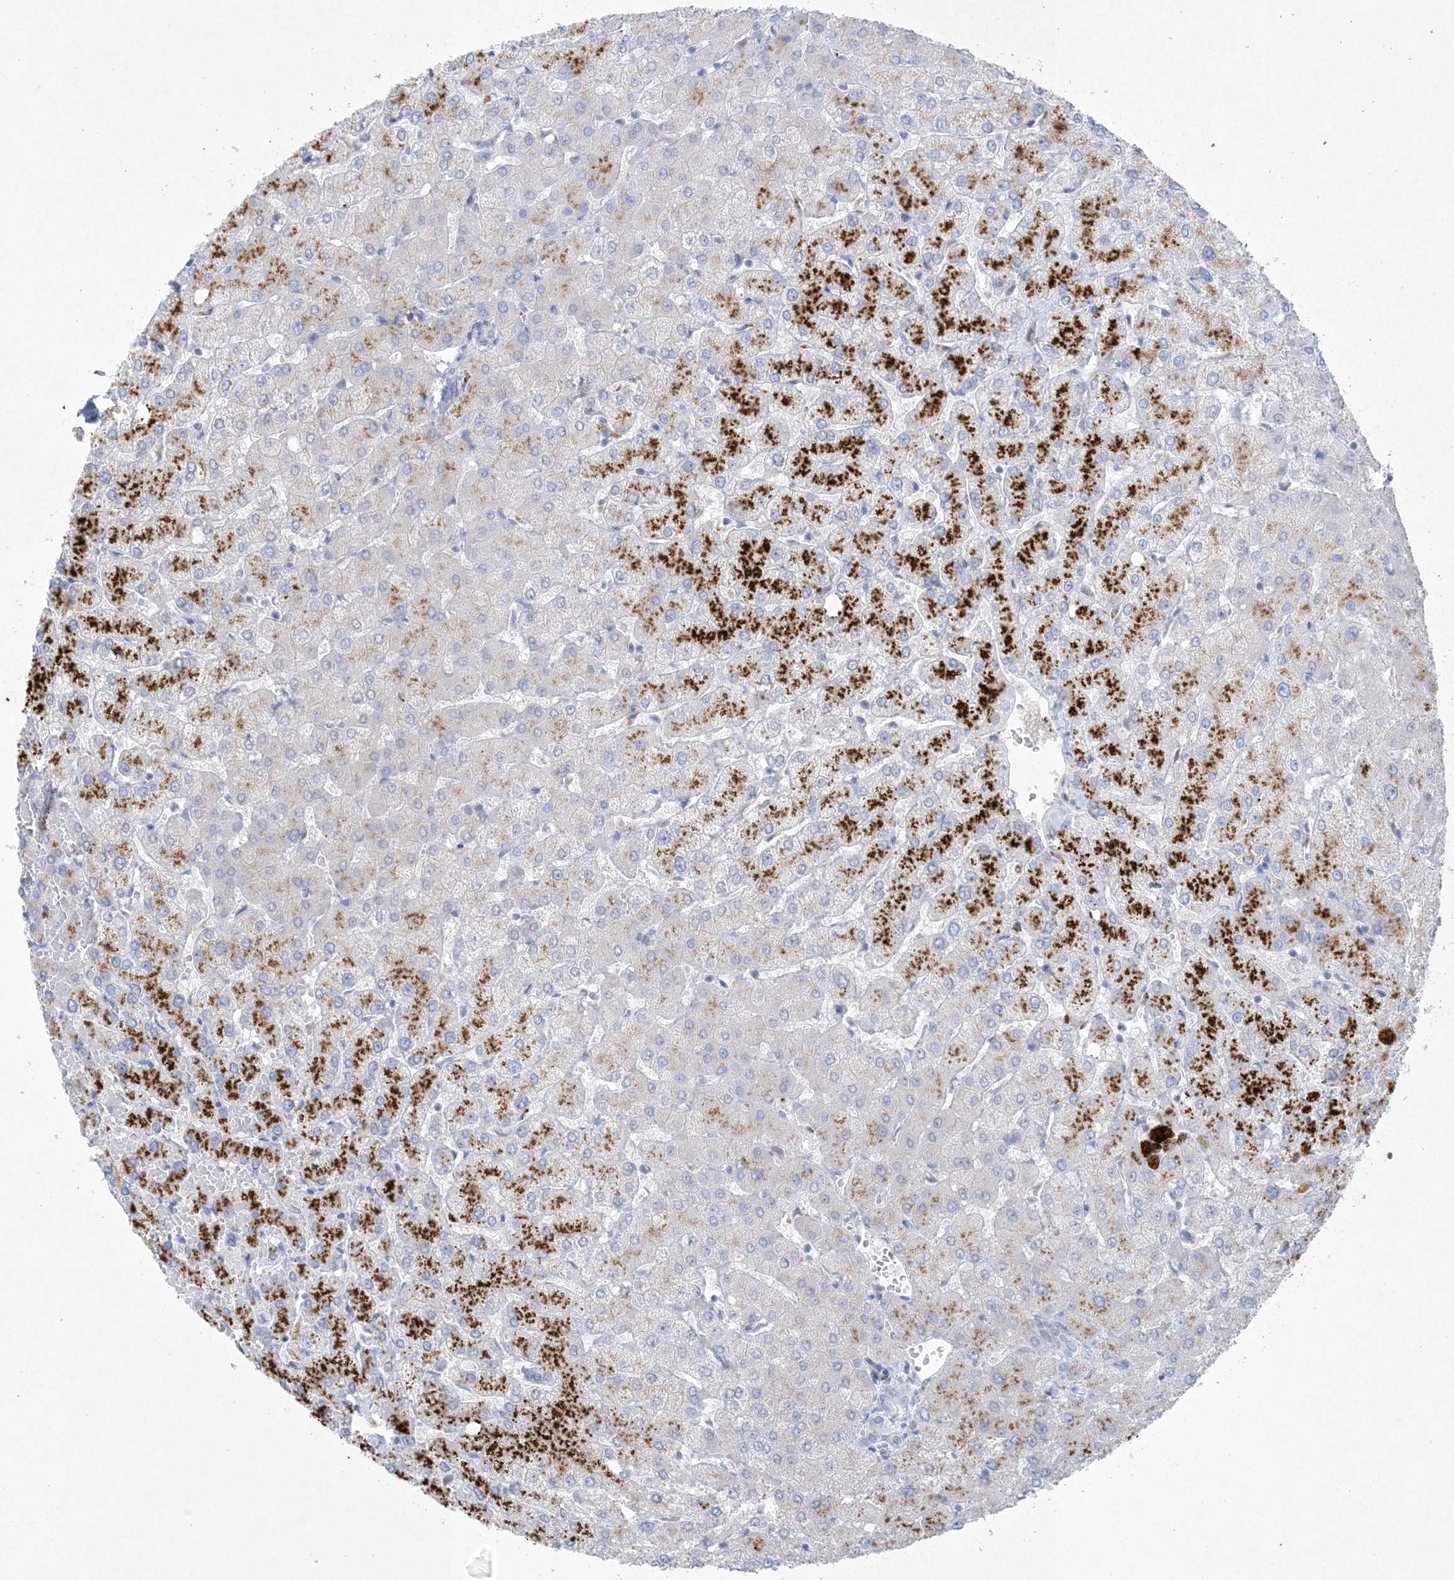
{"staining": {"intensity": "negative", "quantity": "none", "location": "none"}, "tissue": "liver", "cell_type": "Cholangiocytes", "image_type": "normal", "snomed": [{"axis": "morphology", "description": "Normal tissue, NOS"}, {"axis": "topography", "description": "Liver"}], "caption": "Normal liver was stained to show a protein in brown. There is no significant staining in cholangiocytes. The staining was performed using DAB to visualize the protein expression in brown, while the nuclei were stained in blue with hematoxylin (Magnification: 20x).", "gene": "GABRG1", "patient": {"sex": "female", "age": 54}}